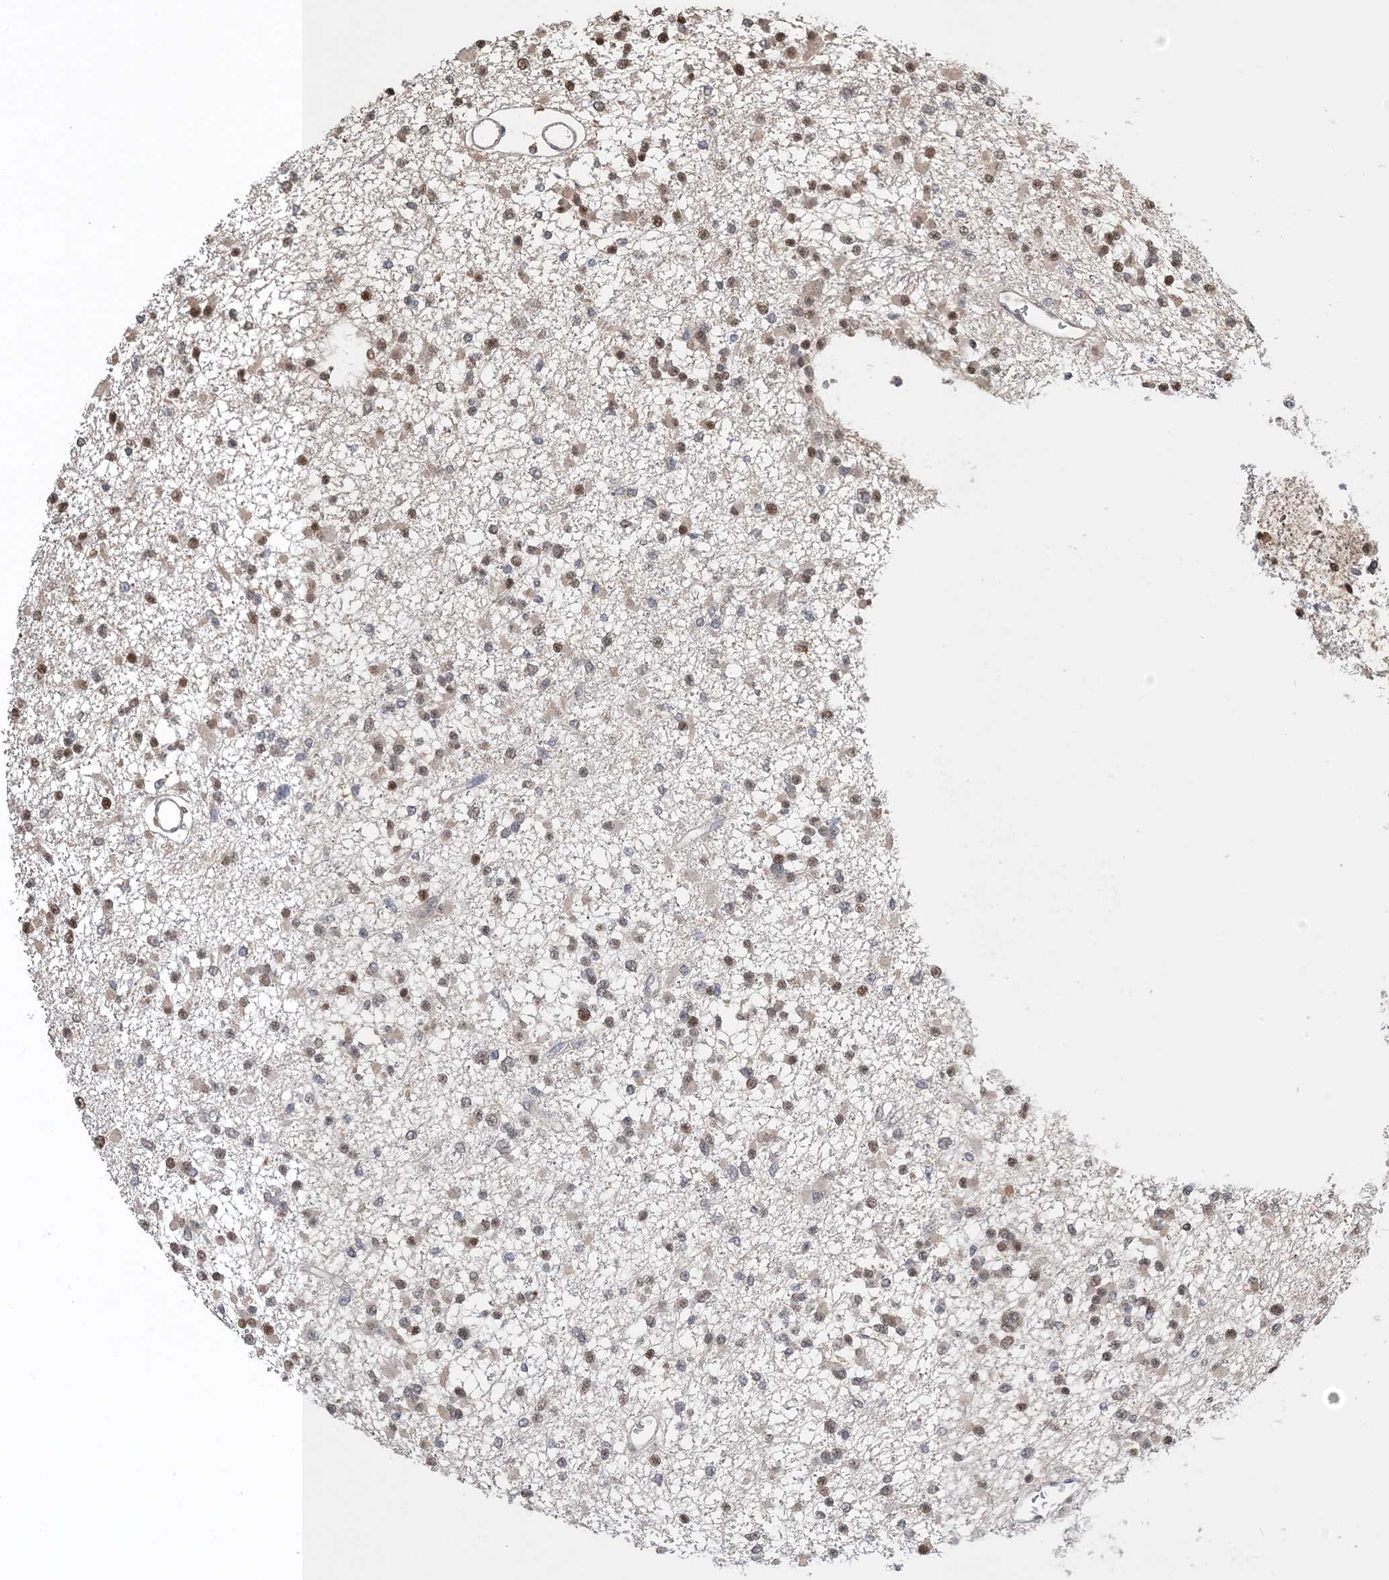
{"staining": {"intensity": "moderate", "quantity": "<25%", "location": "nuclear"}, "tissue": "glioma", "cell_type": "Tumor cells", "image_type": "cancer", "snomed": [{"axis": "morphology", "description": "Glioma, malignant, Low grade"}, {"axis": "topography", "description": "Brain"}], "caption": "Protein expression analysis of human malignant glioma (low-grade) reveals moderate nuclear positivity in approximately <25% of tumor cells. The protein of interest is stained brown, and the nuclei are stained in blue (DAB (3,3'-diaminobenzidine) IHC with brightfield microscopy, high magnification).", "gene": "HSPA1A", "patient": {"sex": "female", "age": 22}}